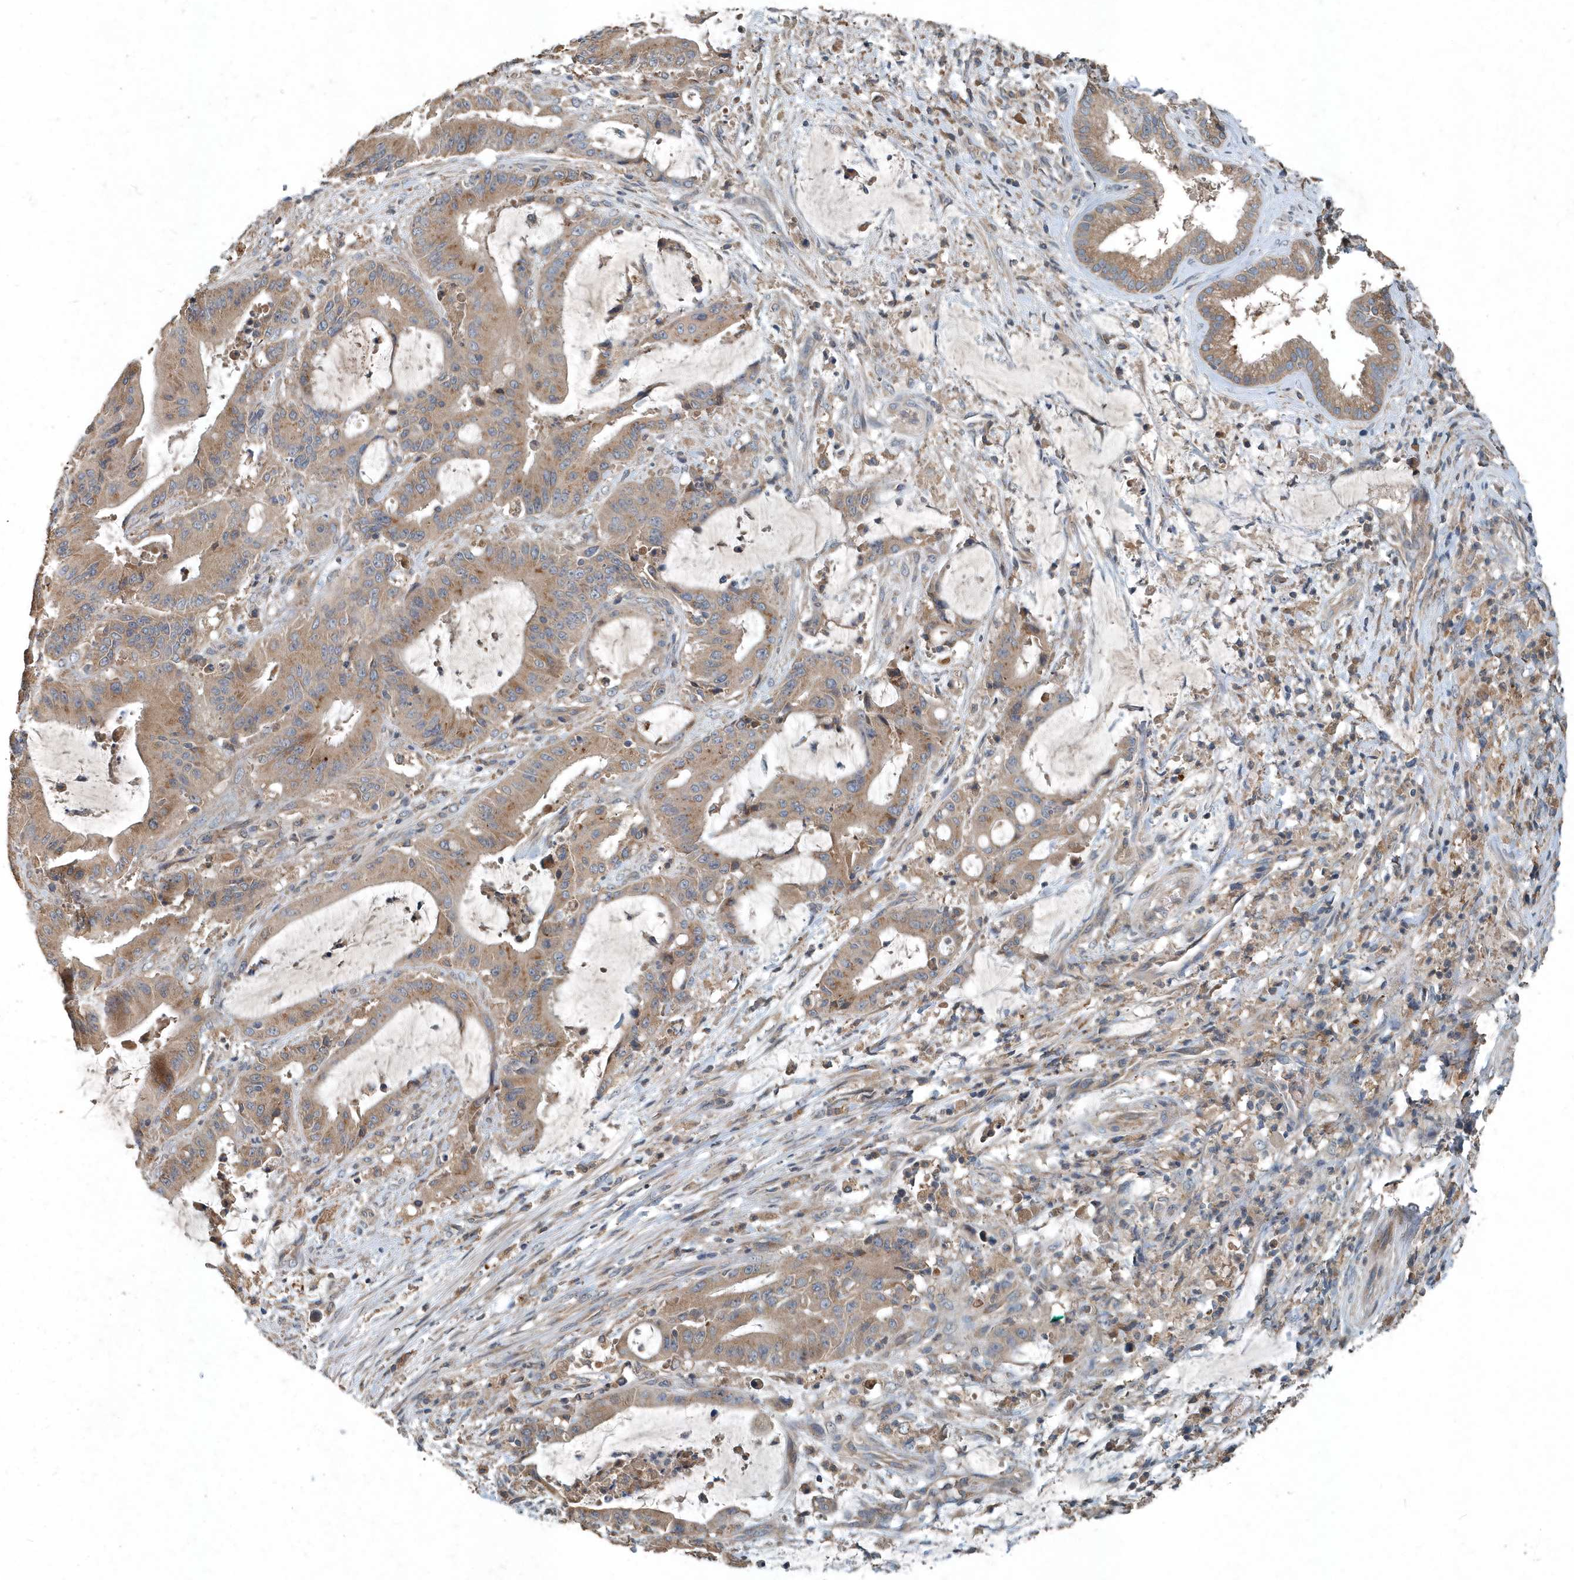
{"staining": {"intensity": "moderate", "quantity": ">75%", "location": "cytoplasmic/membranous"}, "tissue": "liver cancer", "cell_type": "Tumor cells", "image_type": "cancer", "snomed": [{"axis": "morphology", "description": "Normal tissue, NOS"}, {"axis": "morphology", "description": "Cholangiocarcinoma"}, {"axis": "topography", "description": "Liver"}, {"axis": "topography", "description": "Peripheral nerve tissue"}], "caption": "Immunohistochemistry micrograph of neoplastic tissue: human liver cancer stained using IHC demonstrates medium levels of moderate protein expression localized specifically in the cytoplasmic/membranous of tumor cells, appearing as a cytoplasmic/membranous brown color.", "gene": "SCFD2", "patient": {"sex": "female", "age": 73}}